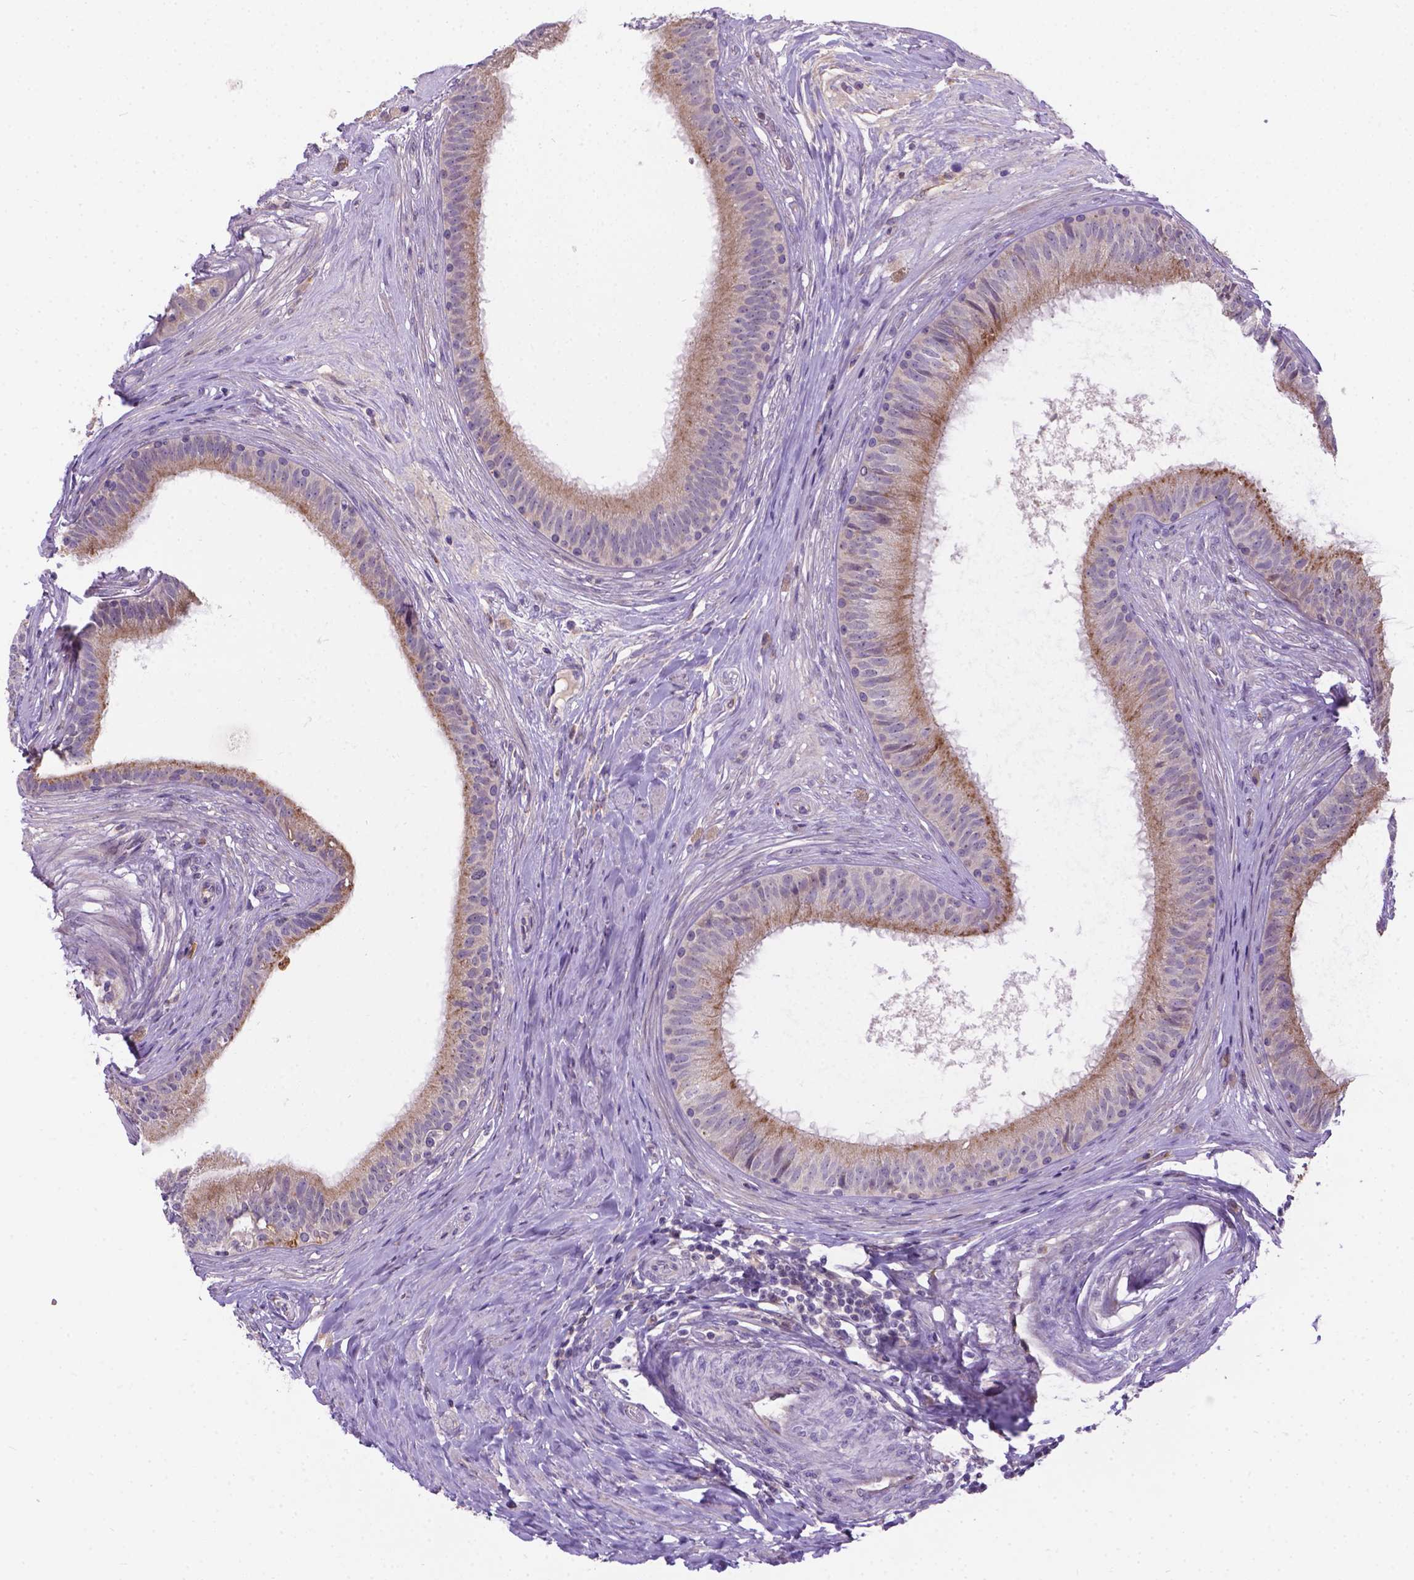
{"staining": {"intensity": "moderate", "quantity": "<25%", "location": "cytoplasmic/membranous"}, "tissue": "epididymis", "cell_type": "Glandular cells", "image_type": "normal", "snomed": [{"axis": "morphology", "description": "Normal tissue, NOS"}, {"axis": "topography", "description": "Epididymis"}], "caption": "Moderate cytoplasmic/membranous staining is seen in approximately <25% of glandular cells in benign epididymis. The protein is stained brown, and the nuclei are stained in blue (DAB IHC with brightfield microscopy, high magnification).", "gene": "TM4SF18", "patient": {"sex": "male", "age": 59}}